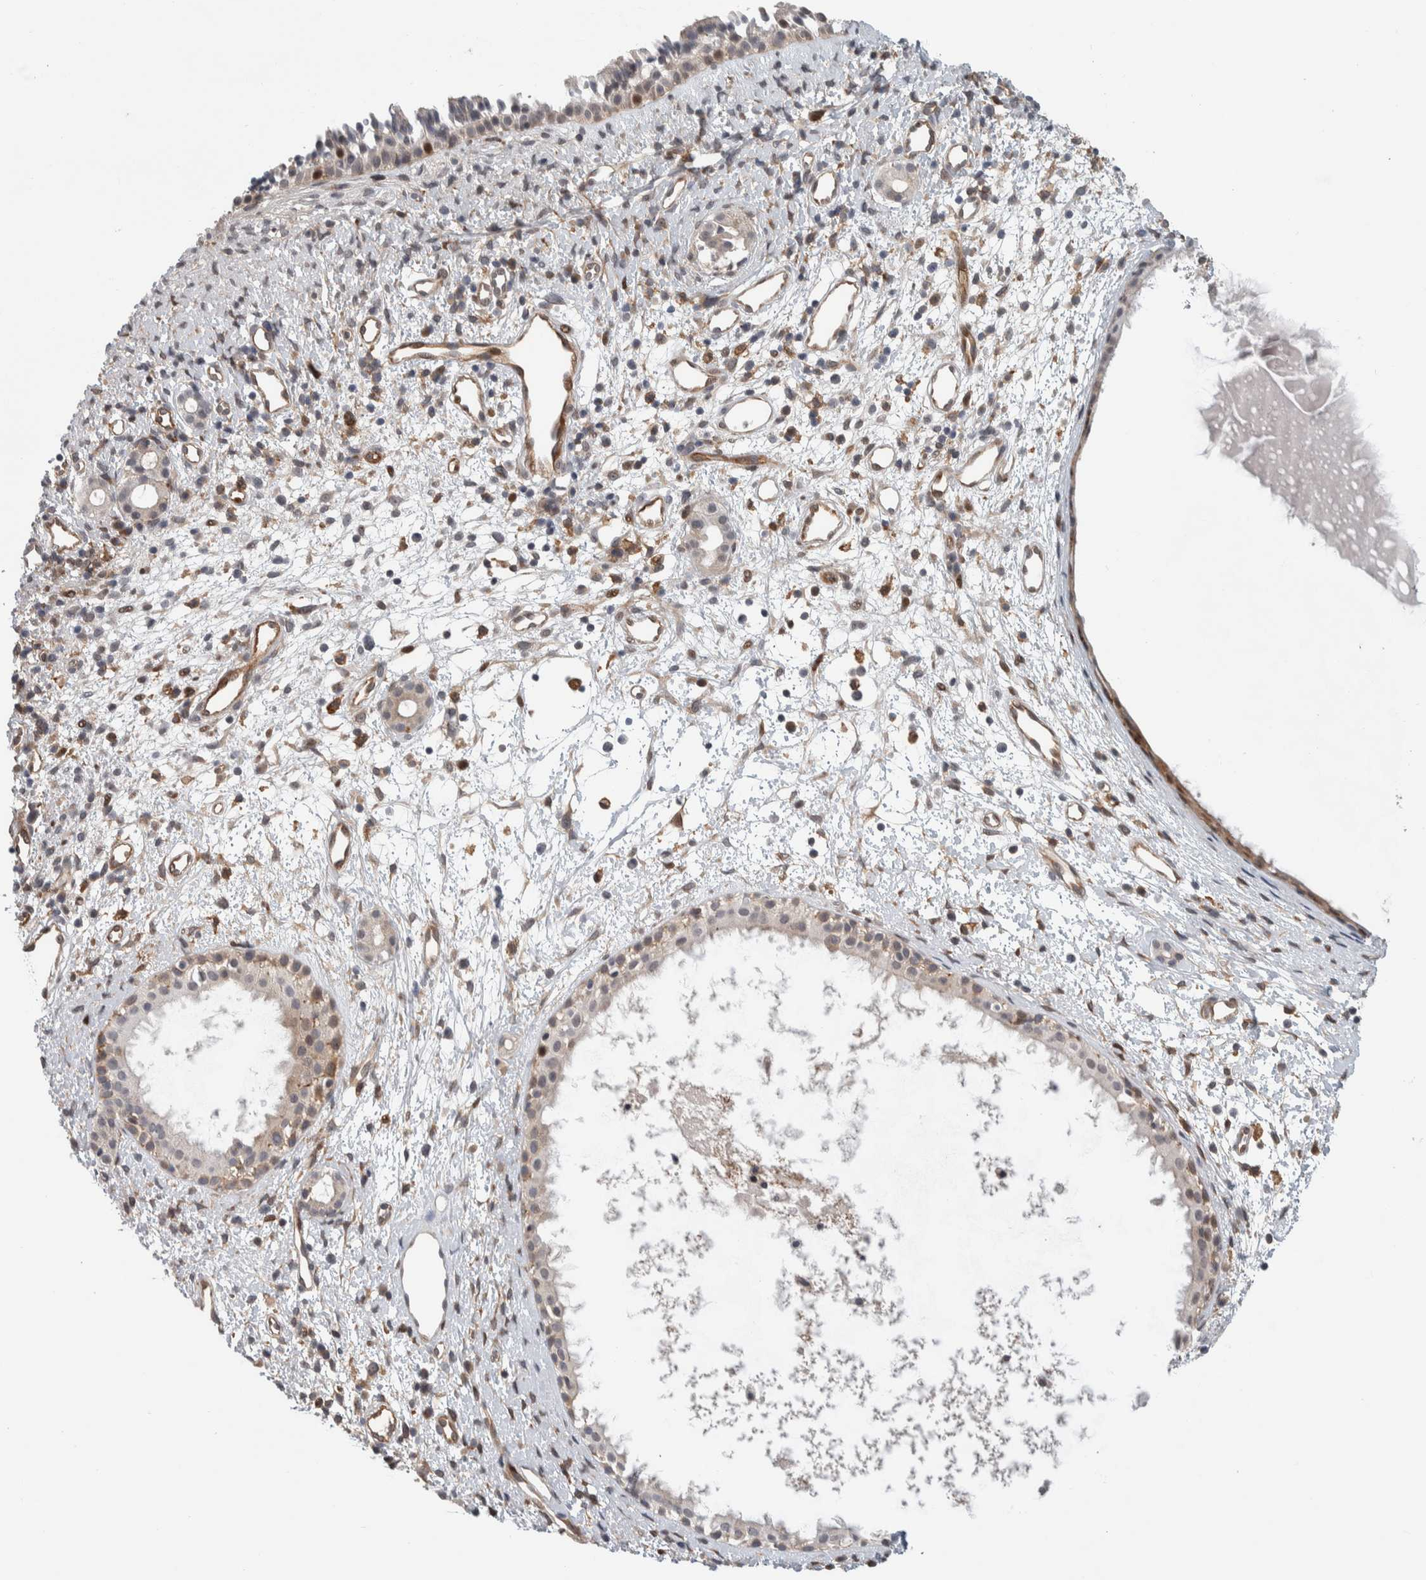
{"staining": {"intensity": "moderate", "quantity": "<25%", "location": "cytoplasmic/membranous,nuclear"}, "tissue": "nasopharynx", "cell_type": "Respiratory epithelial cells", "image_type": "normal", "snomed": [{"axis": "morphology", "description": "Normal tissue, NOS"}, {"axis": "topography", "description": "Nasopharynx"}], "caption": "Moderate cytoplasmic/membranous,nuclear staining for a protein is identified in approximately <25% of respiratory epithelial cells of unremarkable nasopharynx using immunohistochemistry.", "gene": "MSL1", "patient": {"sex": "male", "age": 22}}